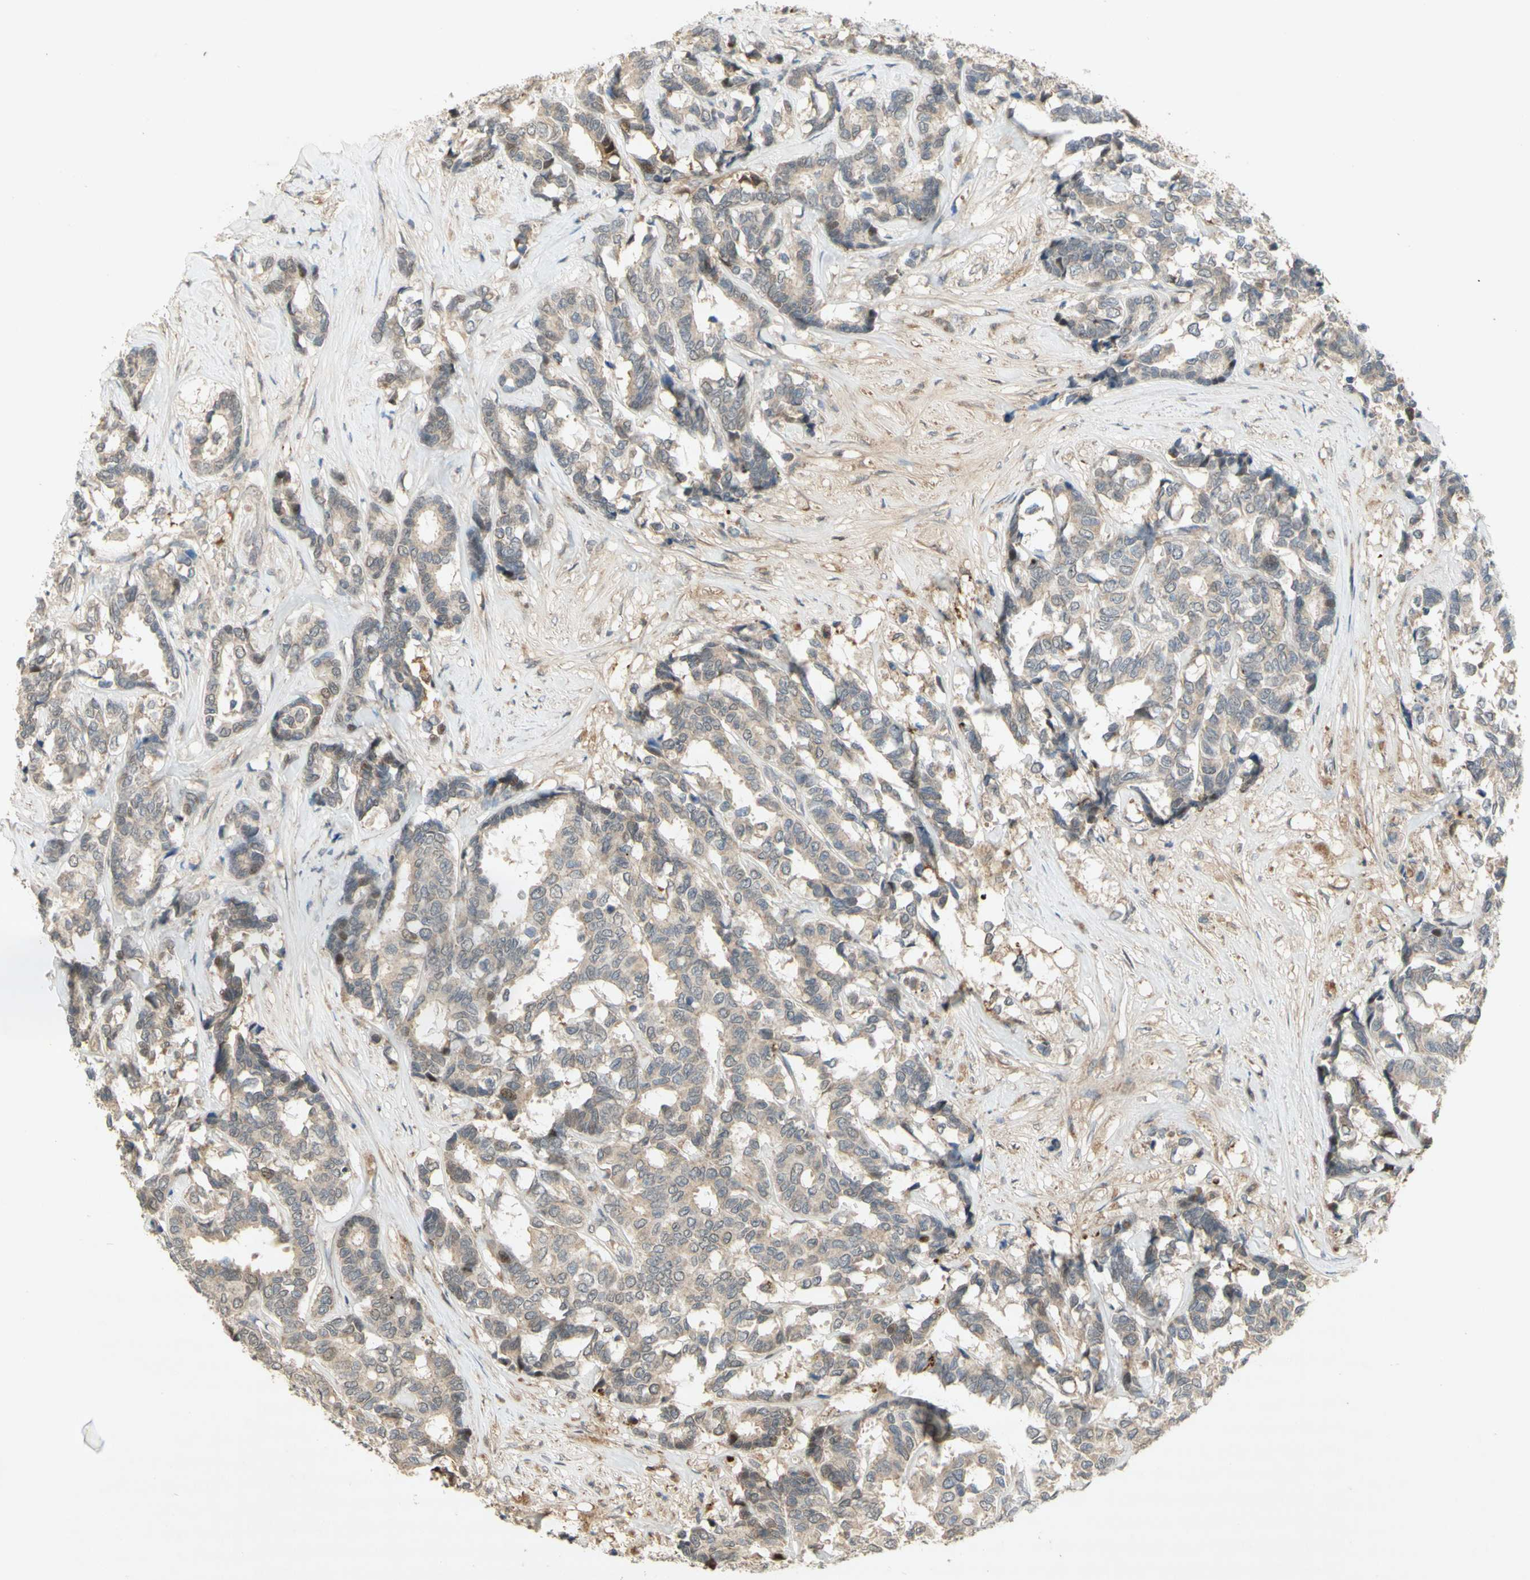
{"staining": {"intensity": "weak", "quantity": "<25%", "location": "cytoplasmic/membranous"}, "tissue": "breast cancer", "cell_type": "Tumor cells", "image_type": "cancer", "snomed": [{"axis": "morphology", "description": "Duct carcinoma"}, {"axis": "topography", "description": "Breast"}], "caption": "A photomicrograph of human breast cancer (invasive ductal carcinoma) is negative for staining in tumor cells.", "gene": "NRG4", "patient": {"sex": "female", "age": 87}}